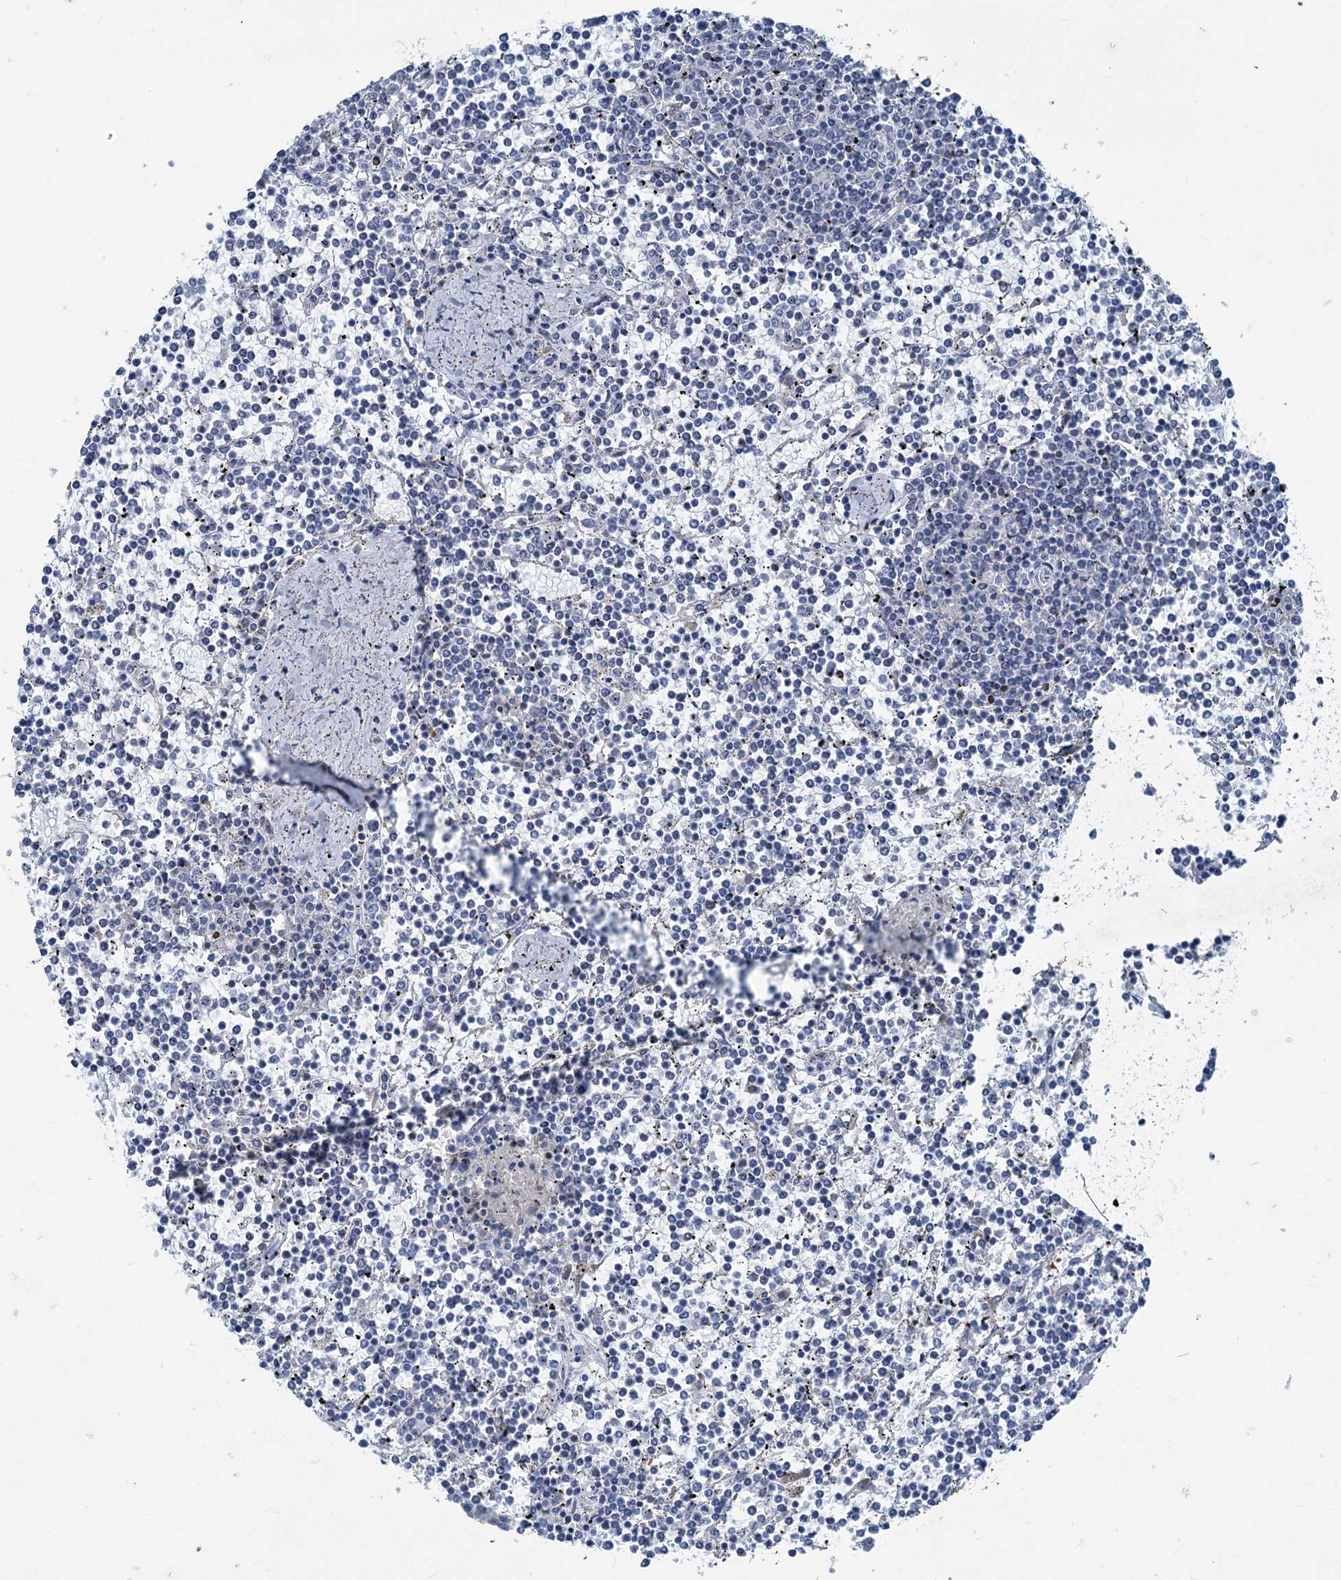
{"staining": {"intensity": "negative", "quantity": "none", "location": "none"}, "tissue": "lymphoma", "cell_type": "Tumor cells", "image_type": "cancer", "snomed": [{"axis": "morphology", "description": "Malignant lymphoma, non-Hodgkin's type, Low grade"}, {"axis": "topography", "description": "Spleen"}], "caption": "Human malignant lymphoma, non-Hodgkin's type (low-grade) stained for a protein using immunohistochemistry displays no expression in tumor cells.", "gene": "ELP4", "patient": {"sex": "female", "age": 19}}